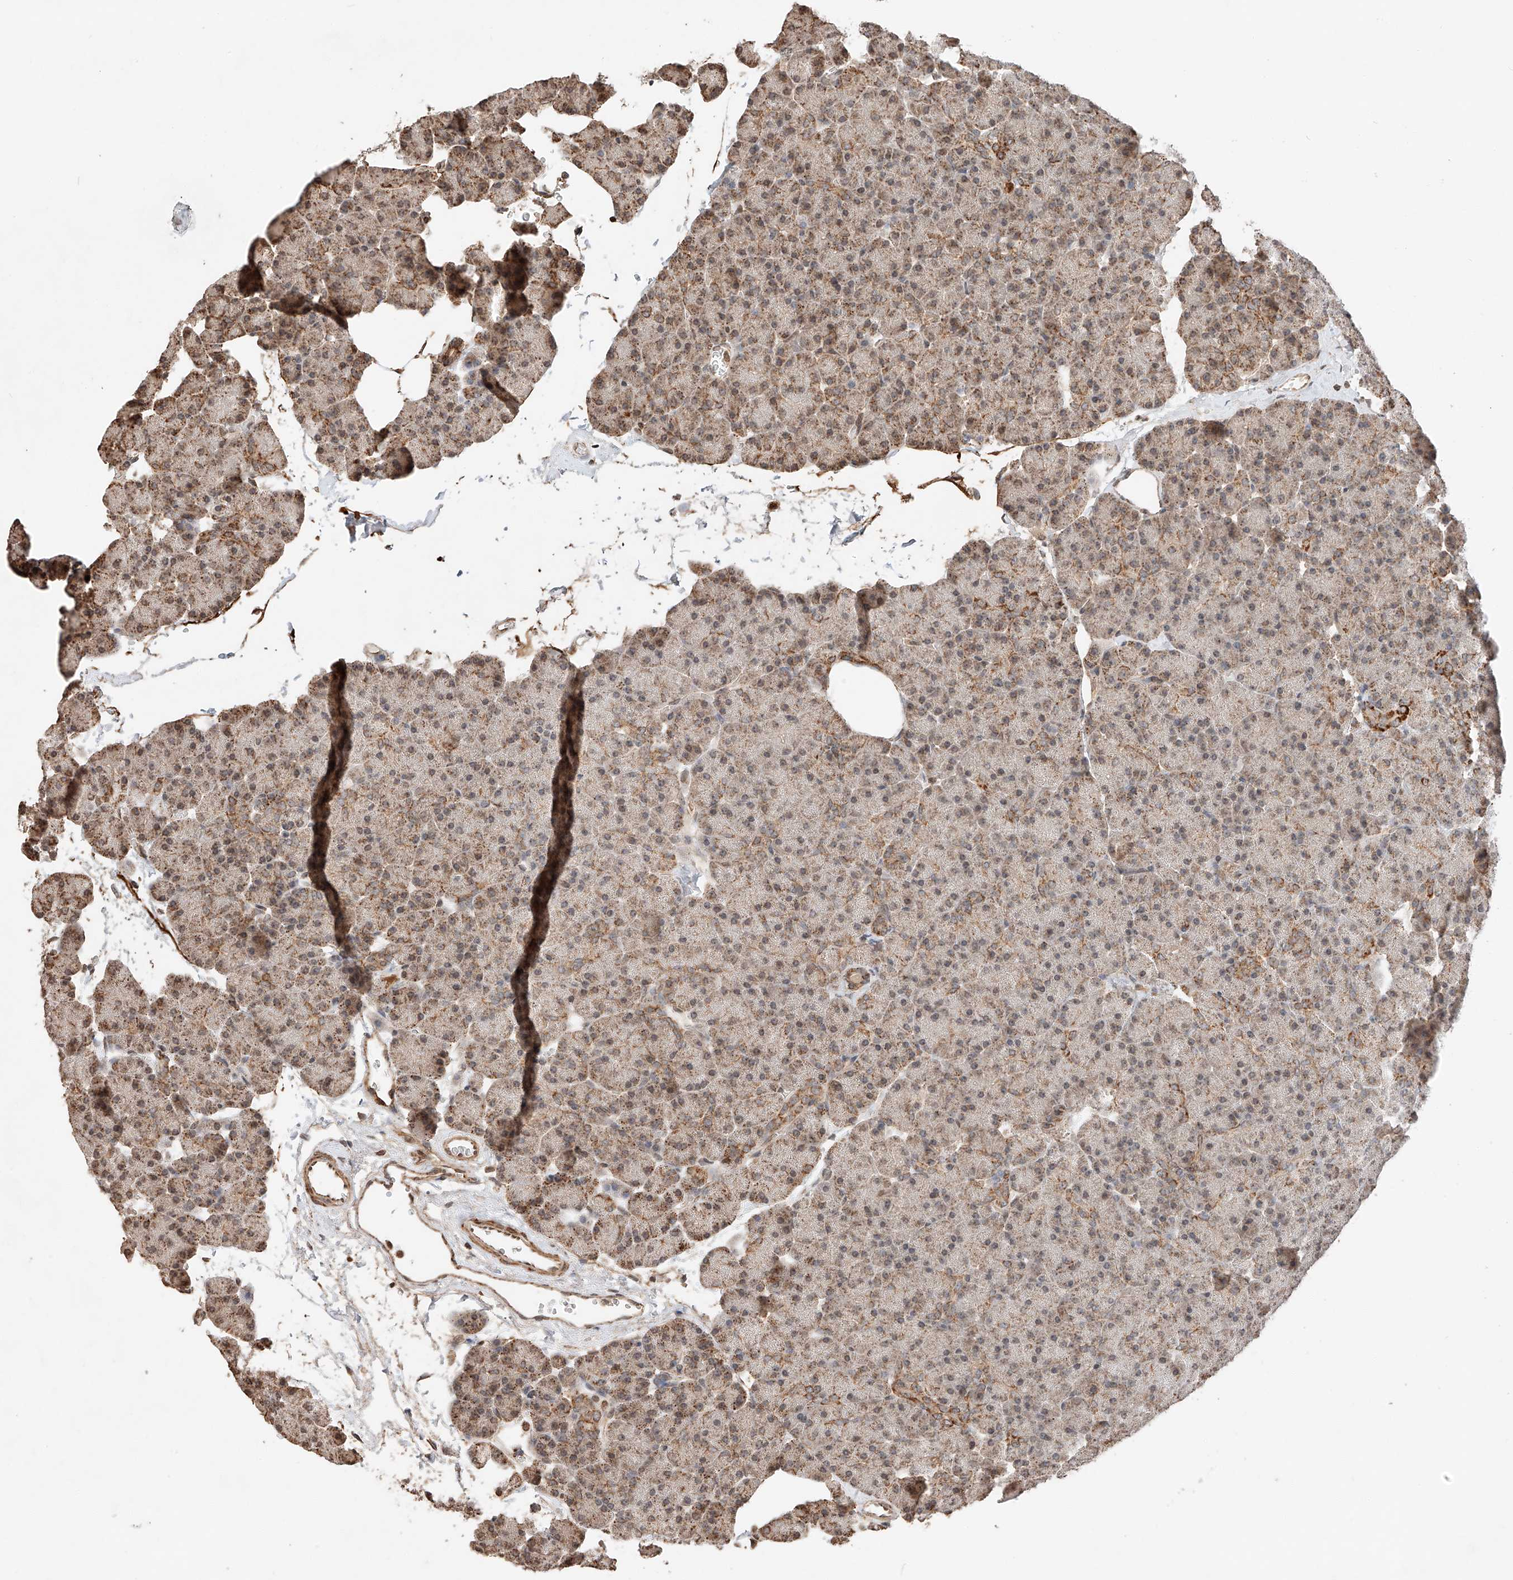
{"staining": {"intensity": "moderate", "quantity": "25%-75%", "location": "cytoplasmic/membranous"}, "tissue": "pancreas", "cell_type": "Exocrine glandular cells", "image_type": "normal", "snomed": [{"axis": "morphology", "description": "Normal tissue, NOS"}, {"axis": "morphology", "description": "Carcinoid, malignant, NOS"}, {"axis": "topography", "description": "Pancreas"}], "caption": "Immunohistochemistry micrograph of benign human pancreas stained for a protein (brown), which displays medium levels of moderate cytoplasmic/membranous staining in about 25%-75% of exocrine glandular cells.", "gene": "ARHGAP33", "patient": {"sex": "female", "age": 35}}